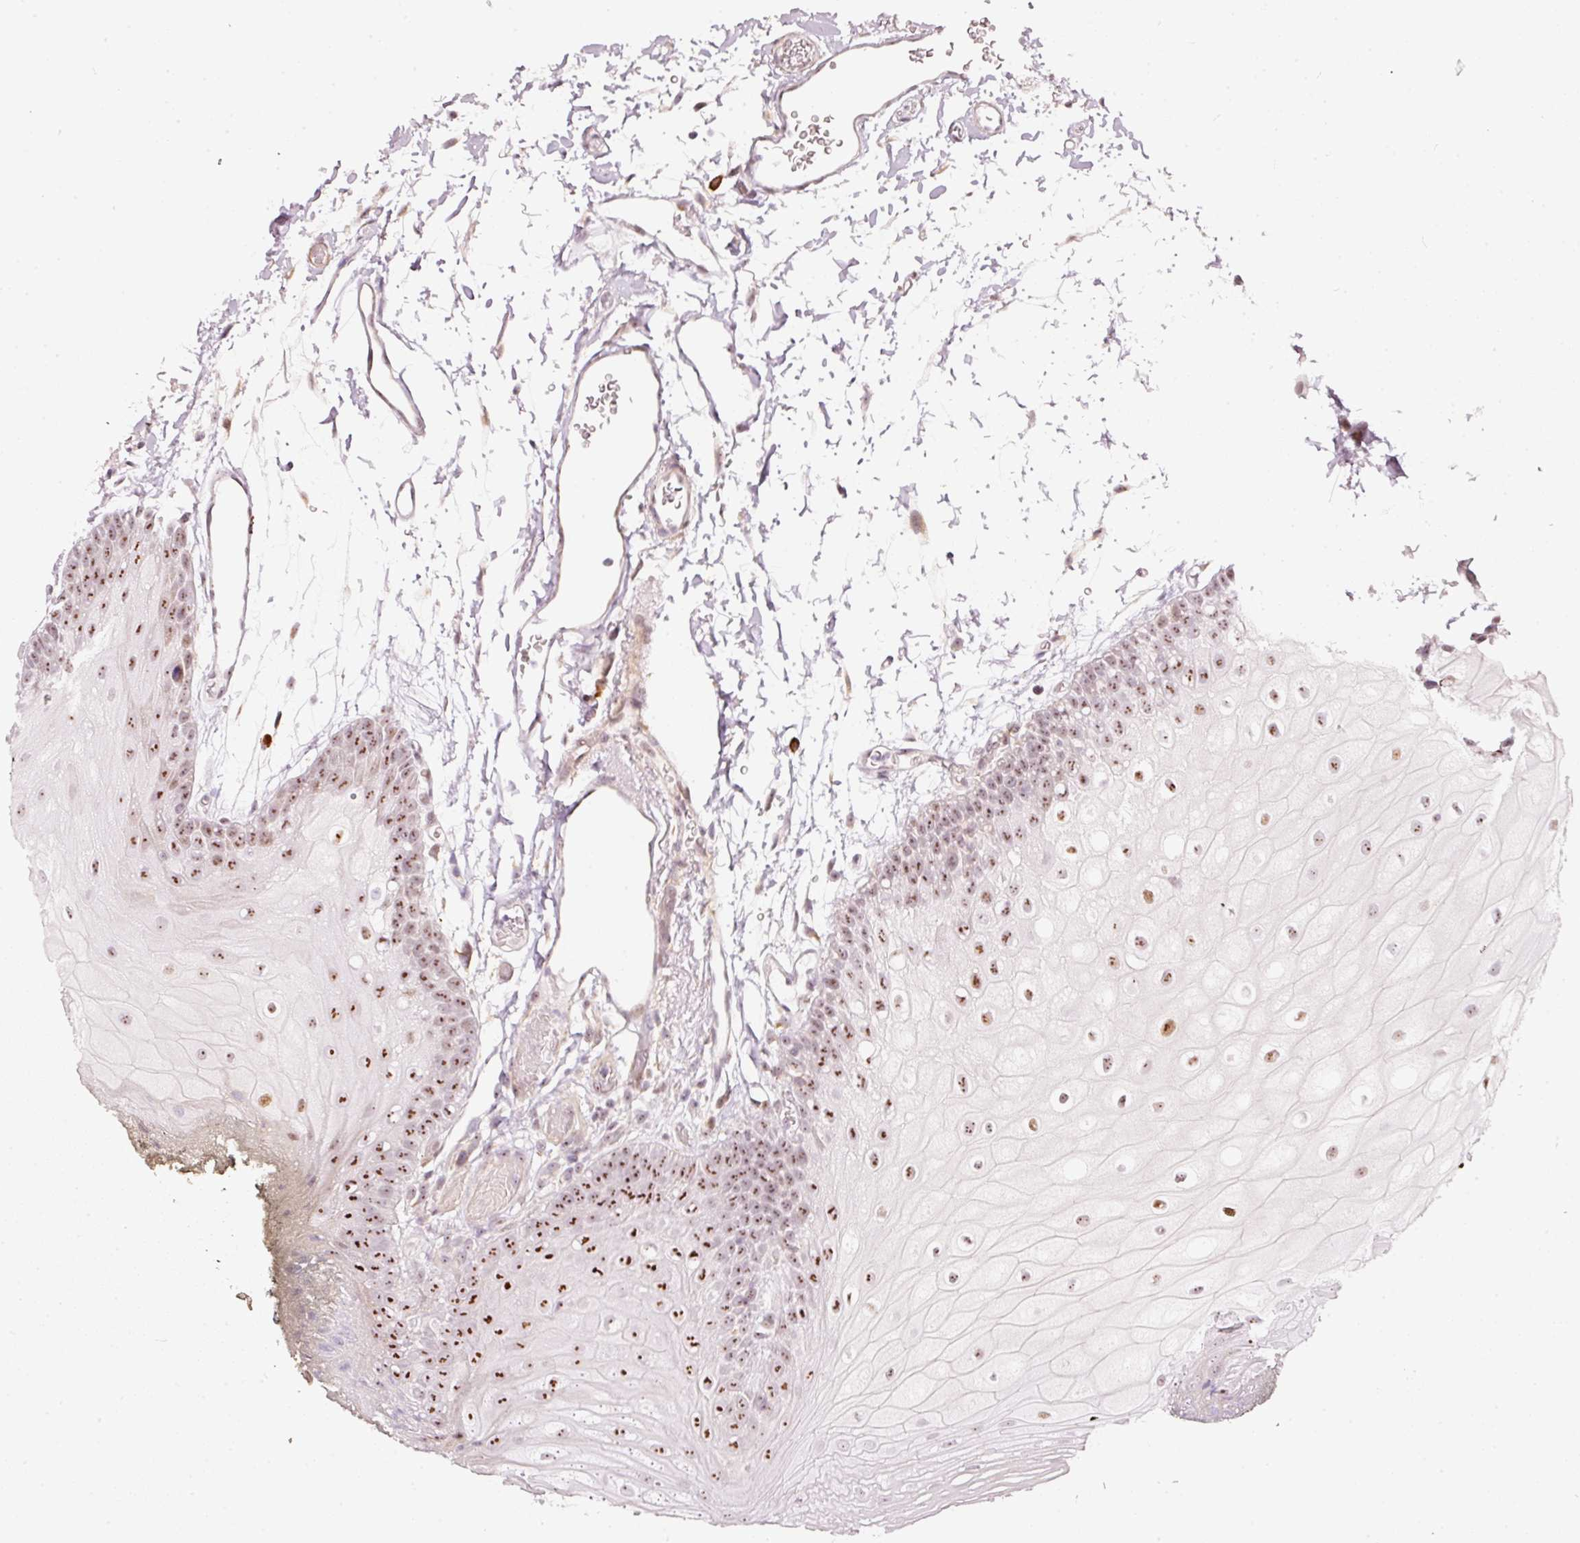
{"staining": {"intensity": "moderate", "quantity": ">75%", "location": "nuclear"}, "tissue": "oral mucosa", "cell_type": "Squamous epithelial cells", "image_type": "normal", "snomed": [{"axis": "morphology", "description": "Normal tissue, NOS"}, {"axis": "morphology", "description": "Squamous cell carcinoma, NOS"}, {"axis": "topography", "description": "Oral tissue"}, {"axis": "topography", "description": "Head-Neck"}], "caption": "About >75% of squamous epithelial cells in unremarkable human oral mucosa reveal moderate nuclear protein positivity as visualized by brown immunohistochemical staining.", "gene": "MXRA8", "patient": {"sex": "female", "age": 81}}